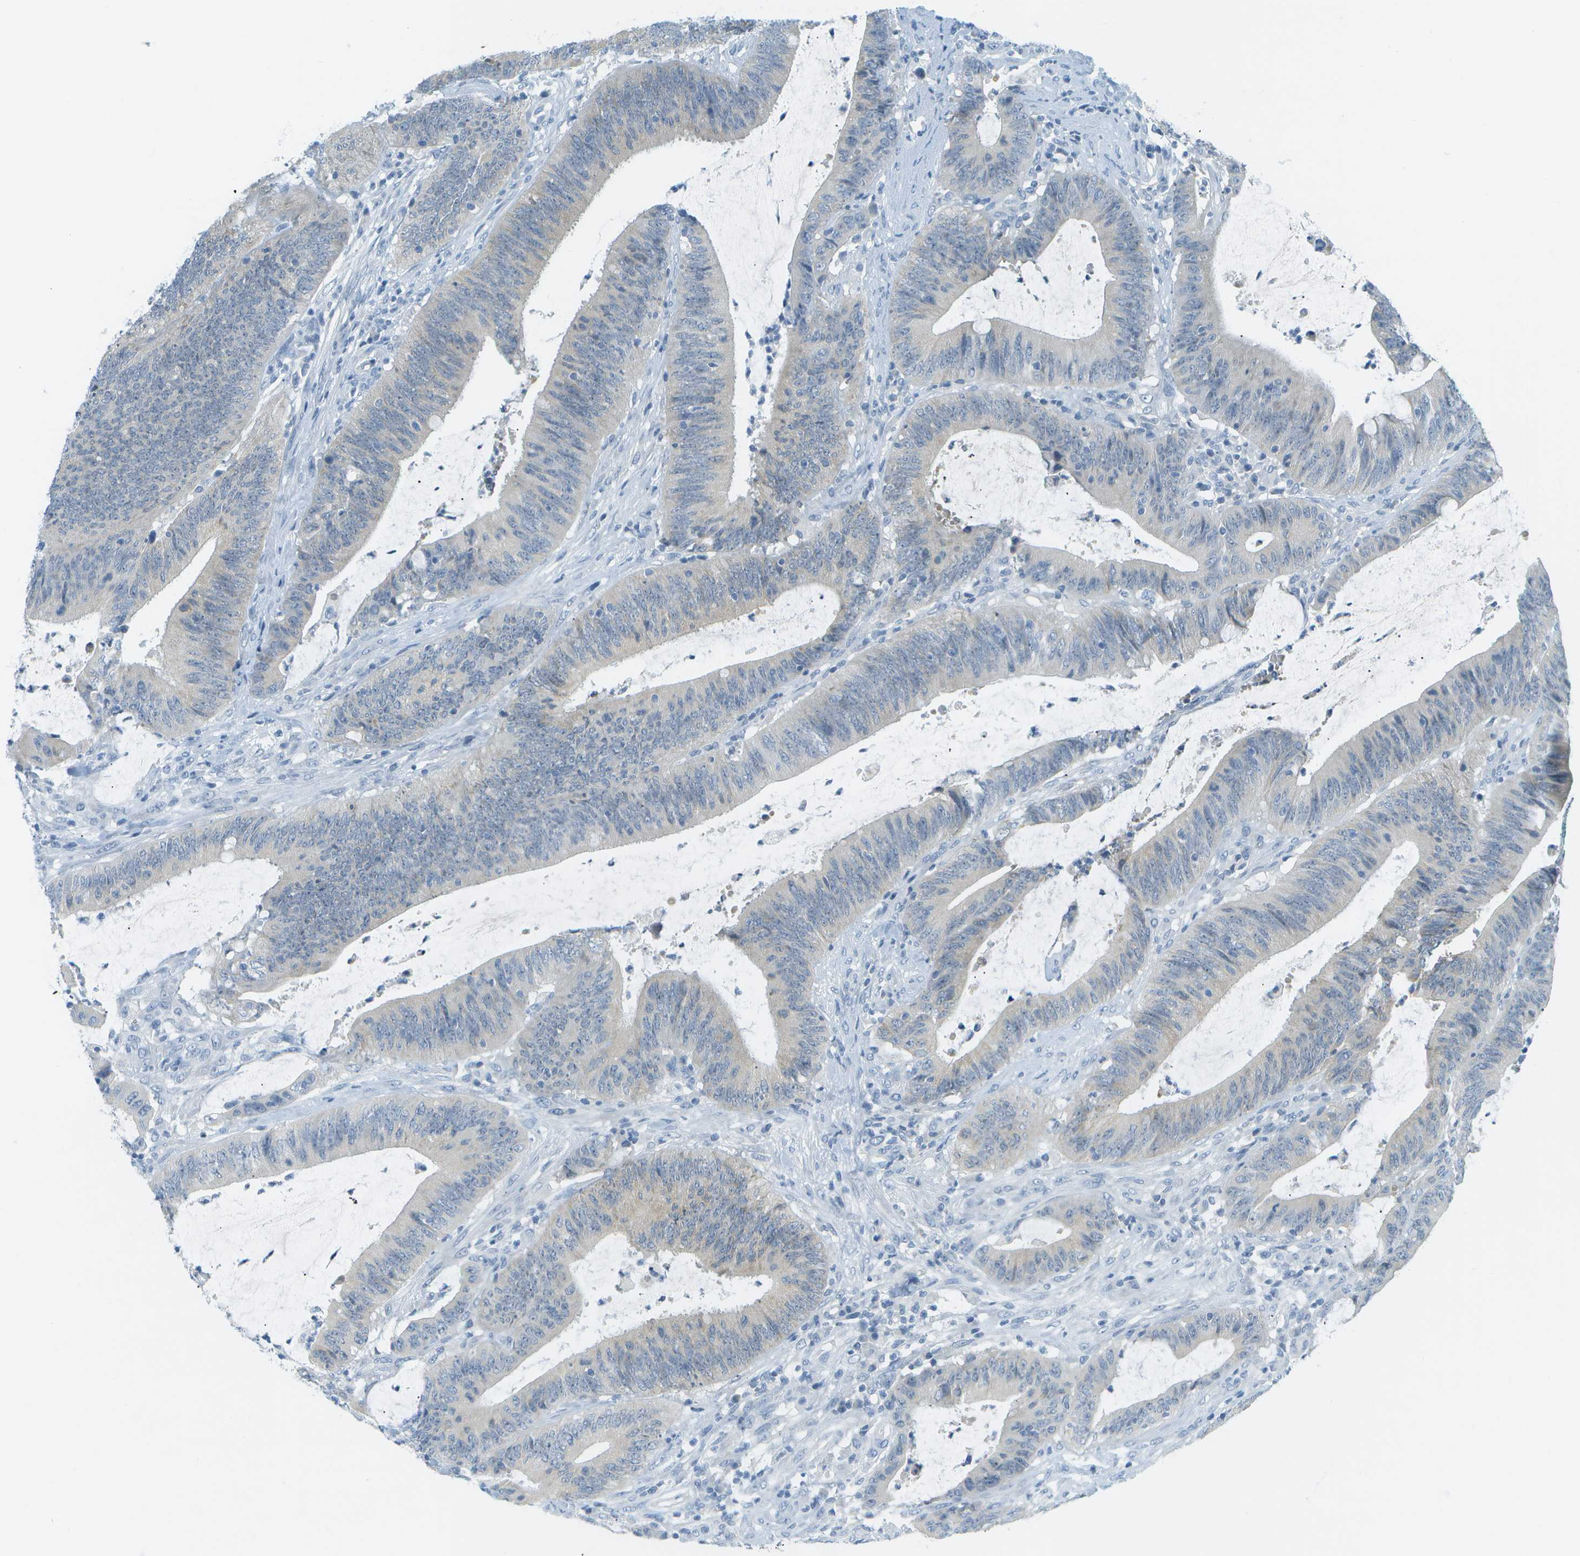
{"staining": {"intensity": "weak", "quantity": "<25%", "location": "cytoplasmic/membranous"}, "tissue": "colorectal cancer", "cell_type": "Tumor cells", "image_type": "cancer", "snomed": [{"axis": "morphology", "description": "Normal tissue, NOS"}, {"axis": "morphology", "description": "Adenocarcinoma, NOS"}, {"axis": "topography", "description": "Rectum"}], "caption": "Tumor cells are negative for brown protein staining in colorectal cancer (adenocarcinoma).", "gene": "SMYD5", "patient": {"sex": "female", "age": 66}}